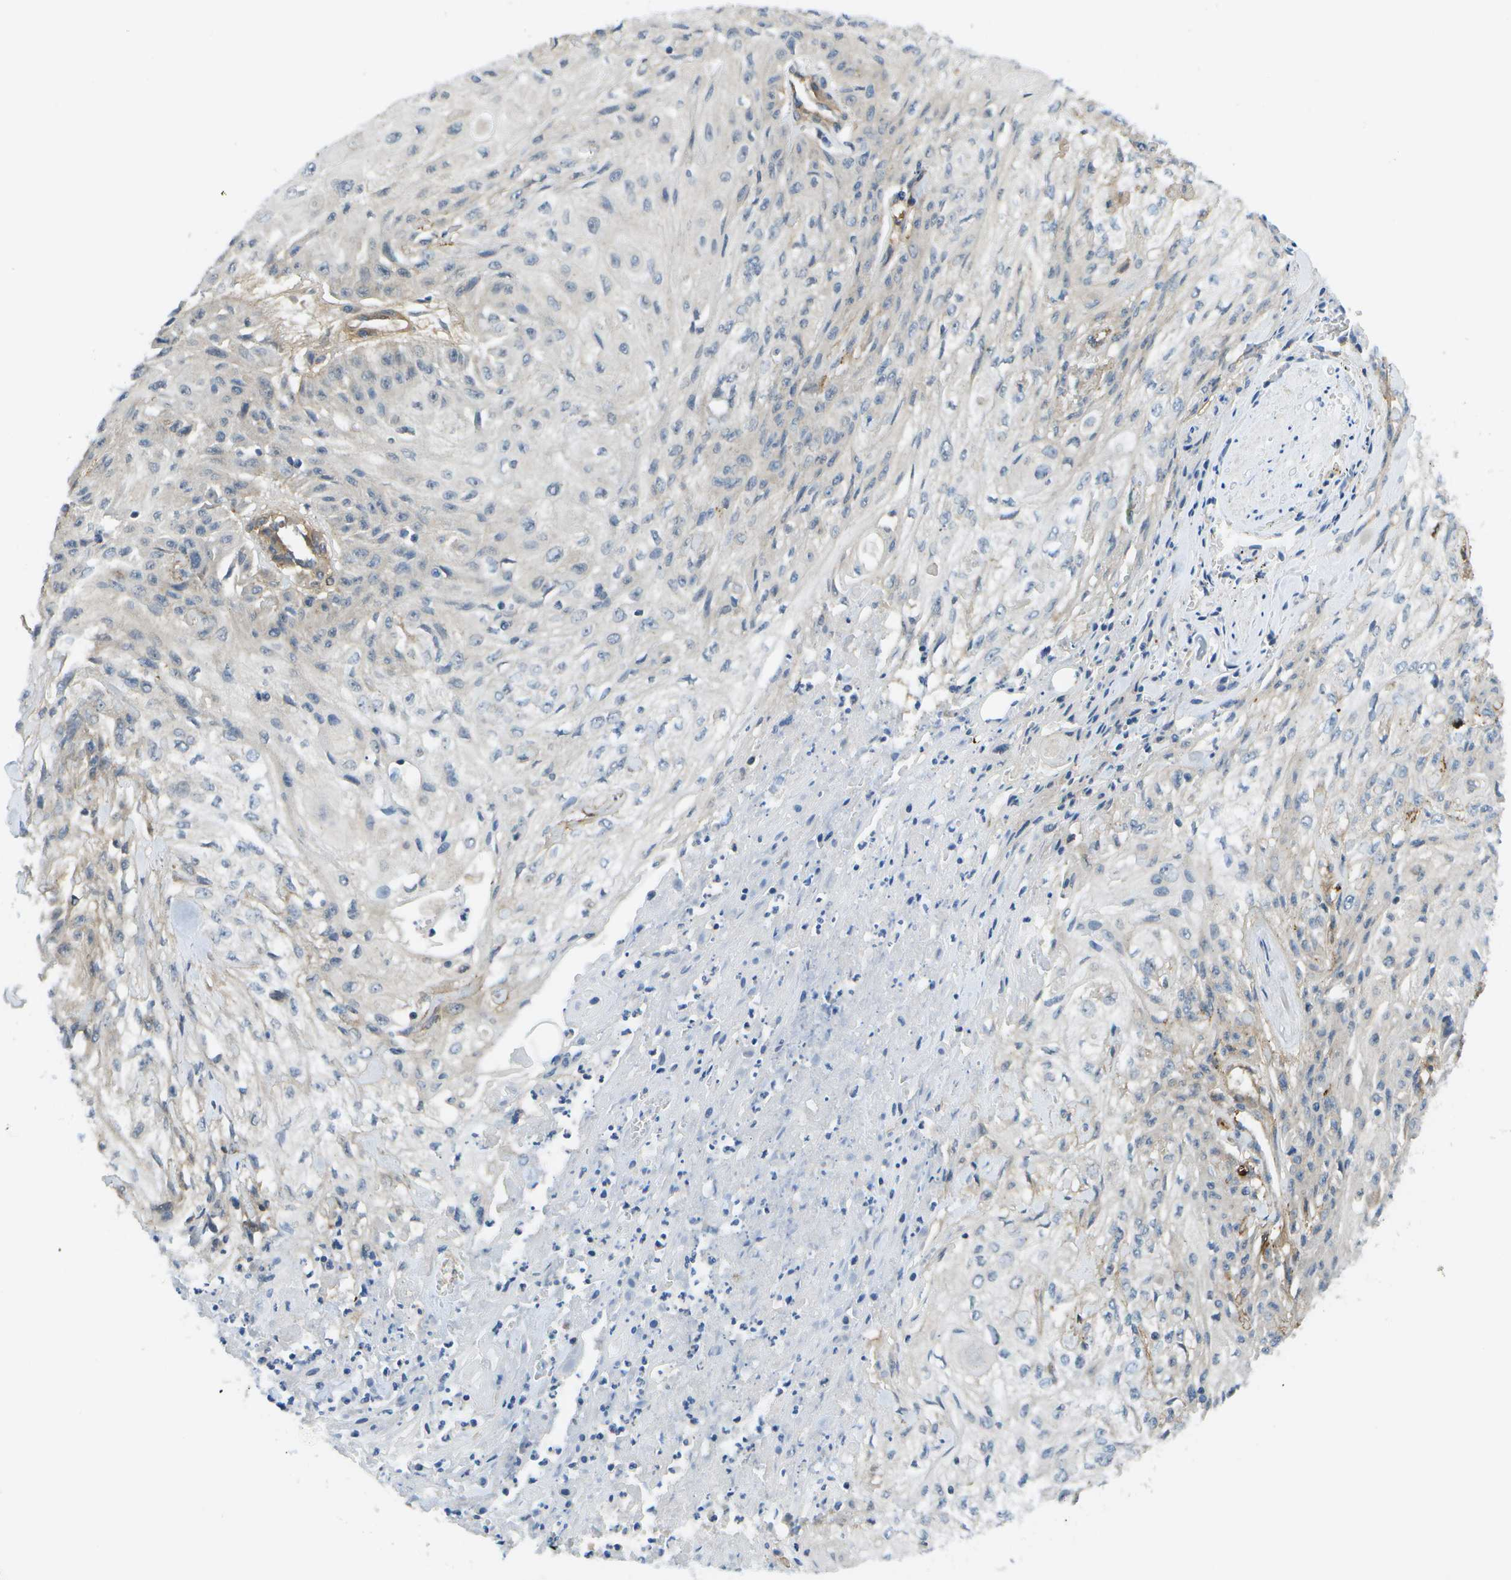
{"staining": {"intensity": "negative", "quantity": "none", "location": "none"}, "tissue": "skin cancer", "cell_type": "Tumor cells", "image_type": "cancer", "snomed": [{"axis": "morphology", "description": "Squamous cell carcinoma, NOS"}, {"axis": "morphology", "description": "Squamous cell carcinoma, metastatic, NOS"}, {"axis": "topography", "description": "Skin"}, {"axis": "topography", "description": "Lymph node"}], "caption": "Tumor cells are negative for protein expression in human skin squamous cell carcinoma.", "gene": "KIAA0040", "patient": {"sex": "male", "age": 75}}